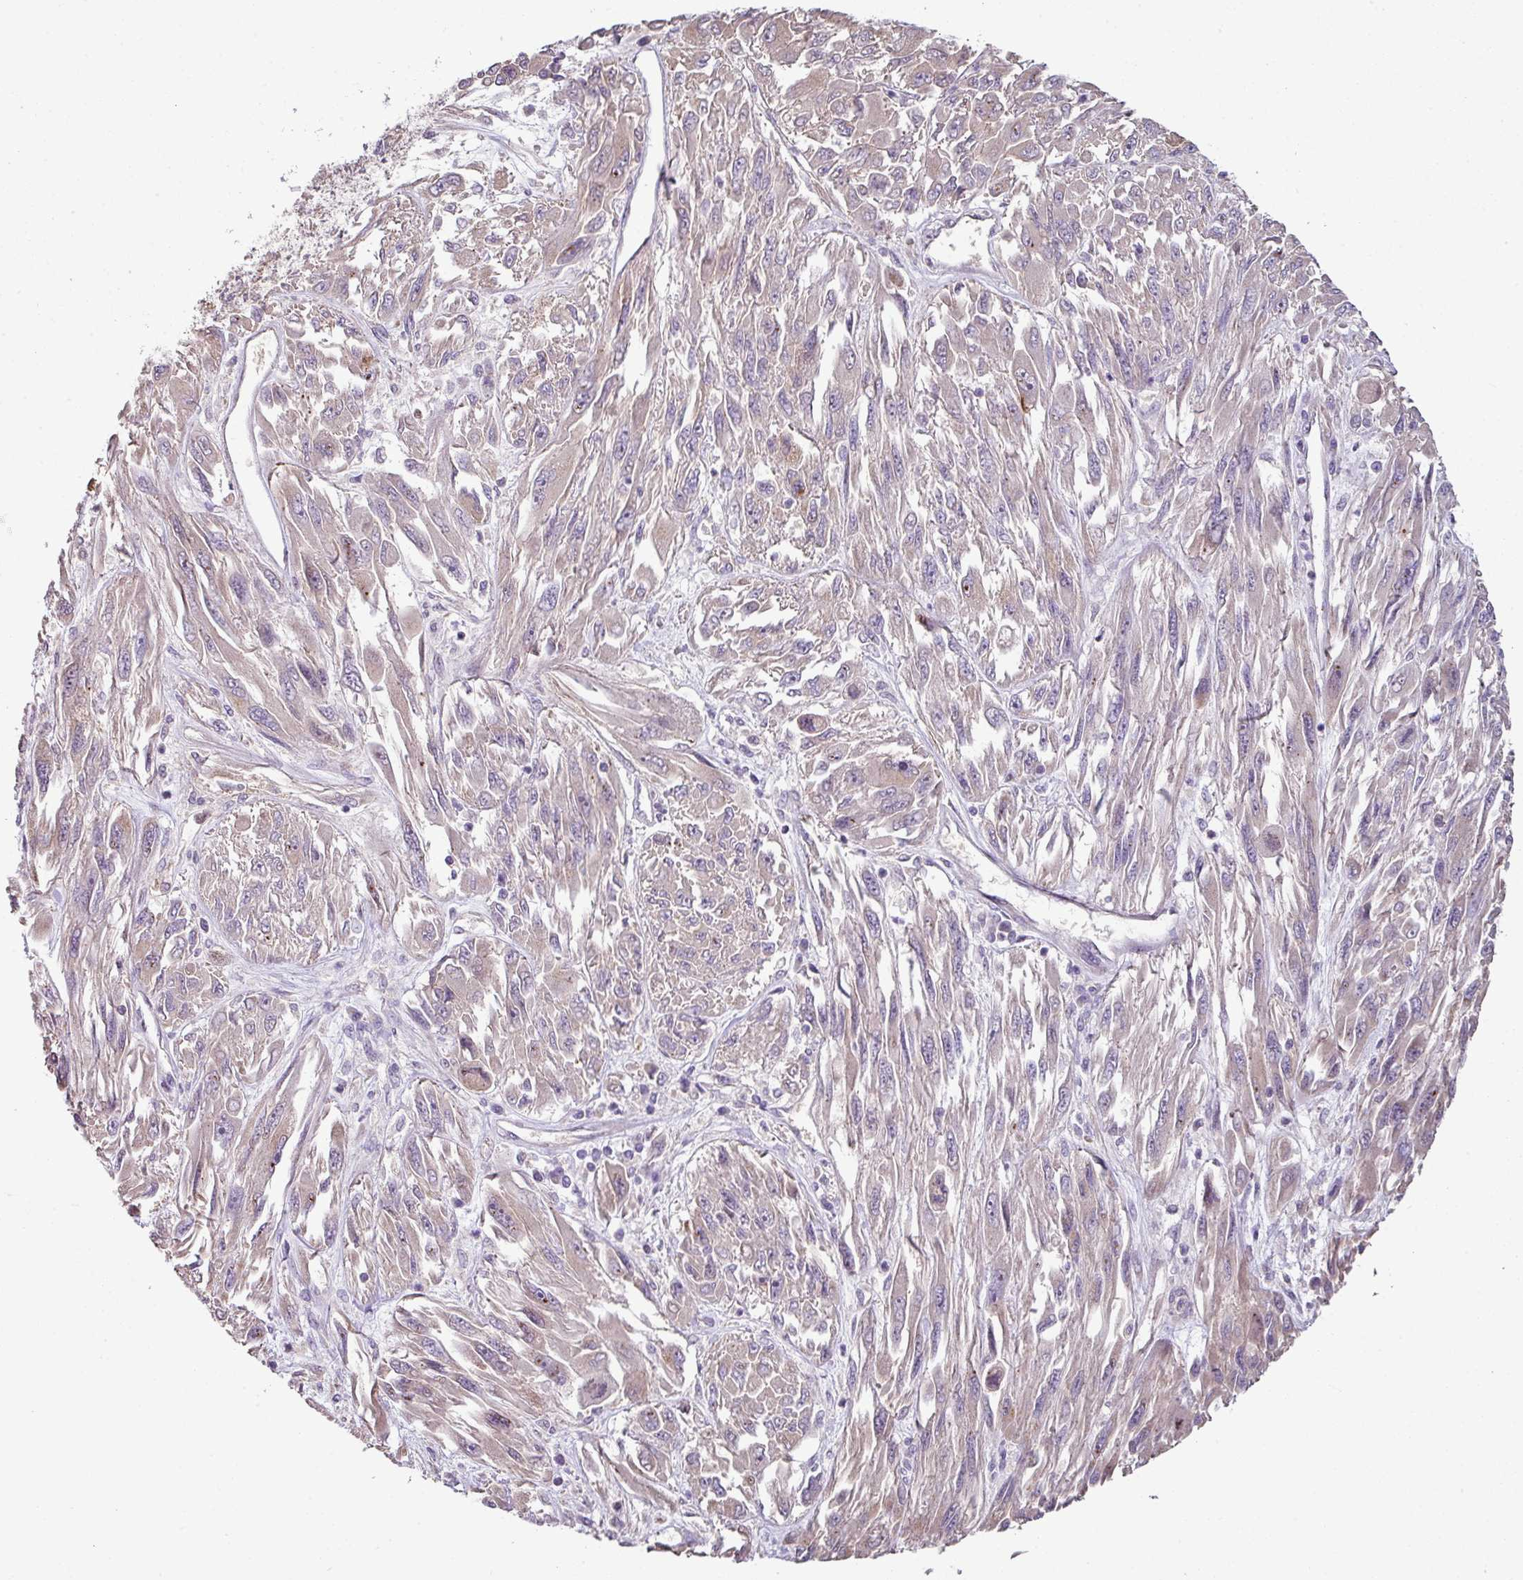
{"staining": {"intensity": "weak", "quantity": "25%-75%", "location": "cytoplasmic/membranous"}, "tissue": "melanoma", "cell_type": "Tumor cells", "image_type": "cancer", "snomed": [{"axis": "morphology", "description": "Malignant melanoma, NOS"}, {"axis": "topography", "description": "Skin"}], "caption": "An image of melanoma stained for a protein exhibits weak cytoplasmic/membranous brown staining in tumor cells.", "gene": "LRRC9", "patient": {"sex": "female", "age": 91}}